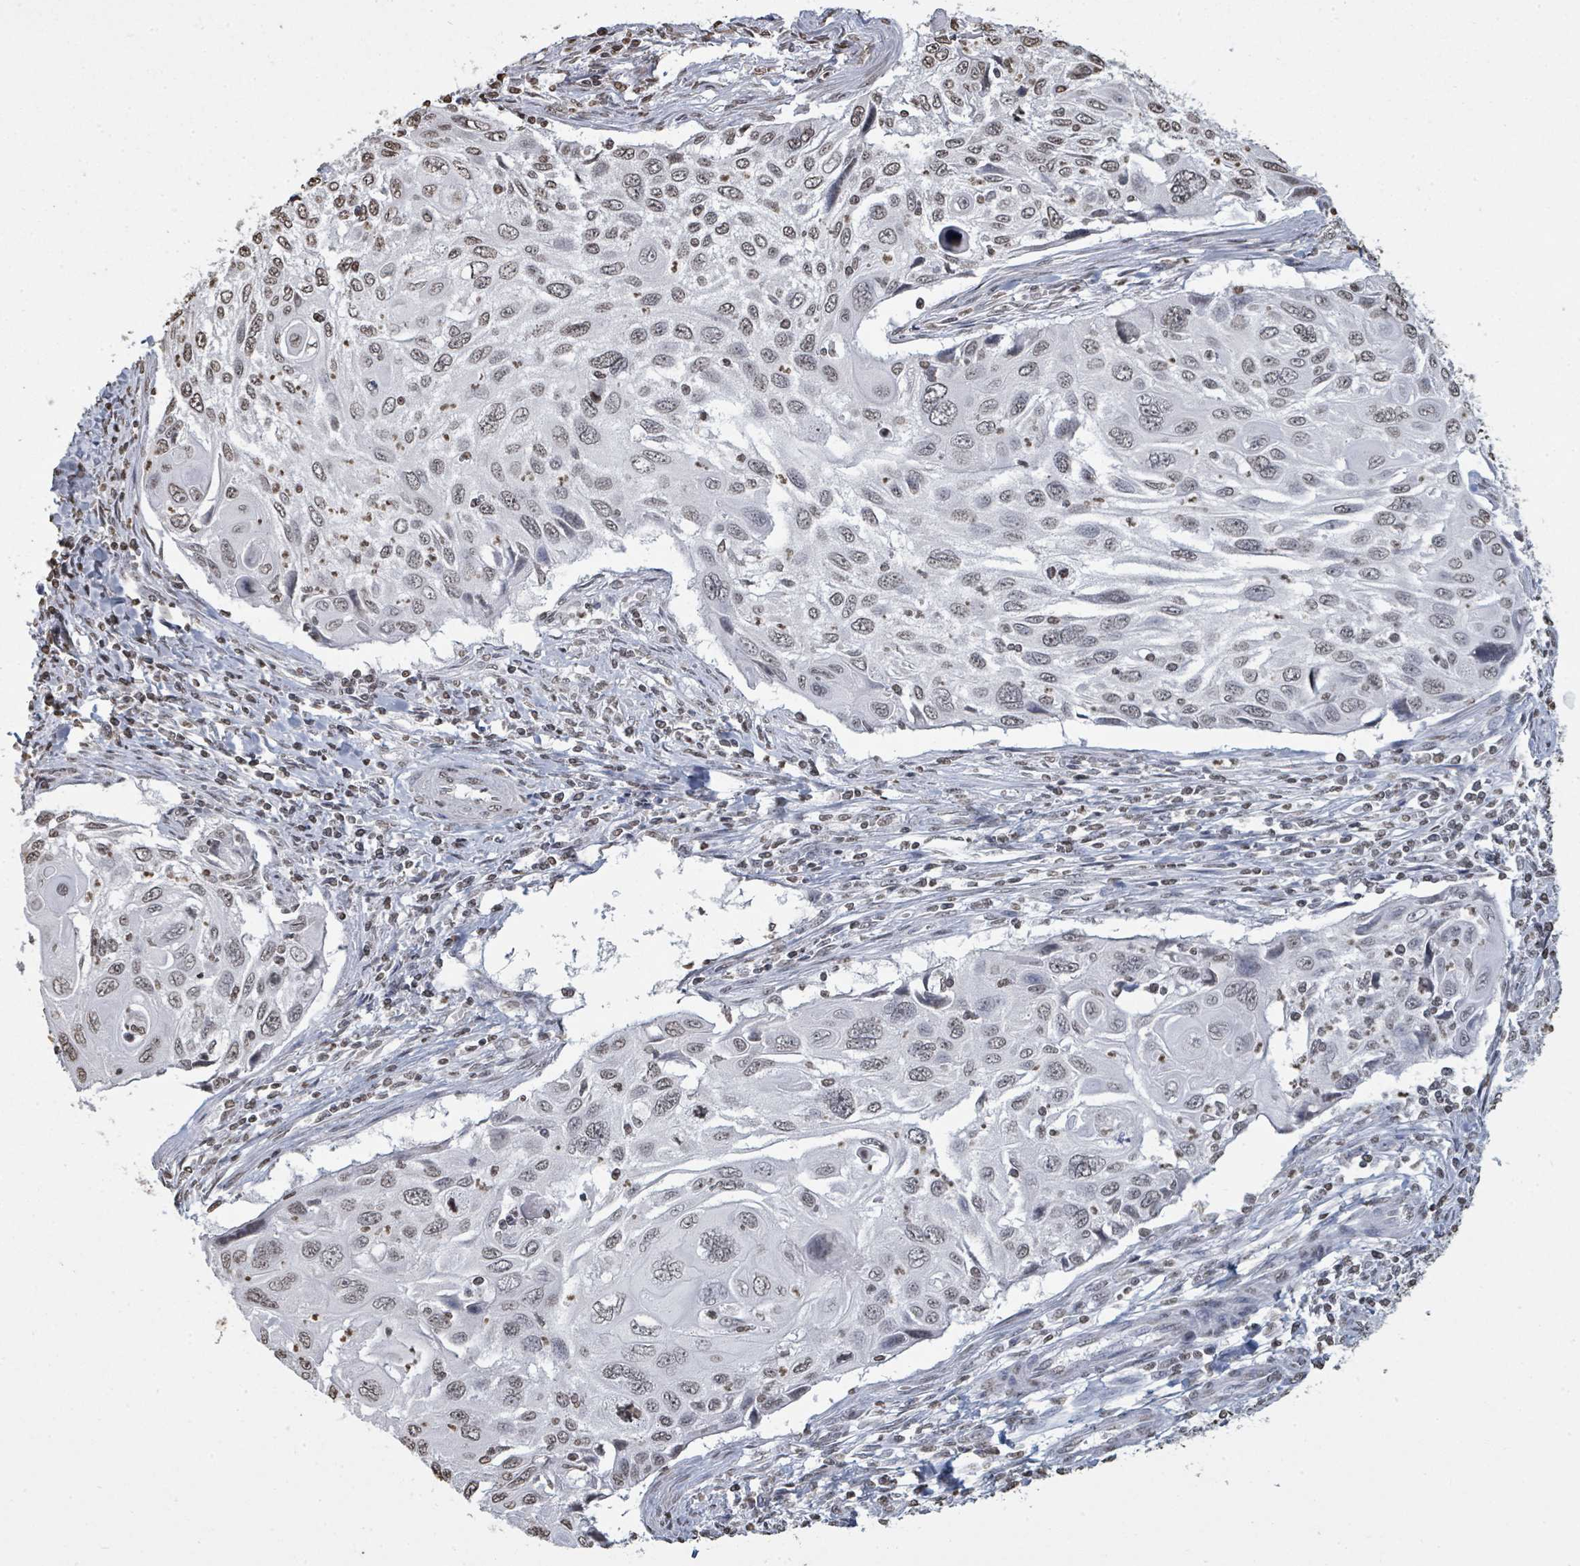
{"staining": {"intensity": "weak", "quantity": ">75%", "location": "nuclear"}, "tissue": "cervical cancer", "cell_type": "Tumor cells", "image_type": "cancer", "snomed": [{"axis": "morphology", "description": "Squamous cell carcinoma, NOS"}, {"axis": "topography", "description": "Cervix"}], "caption": "Tumor cells display low levels of weak nuclear staining in approximately >75% of cells in human cervical cancer (squamous cell carcinoma). (brown staining indicates protein expression, while blue staining denotes nuclei).", "gene": "MRPS12", "patient": {"sex": "female", "age": 70}}